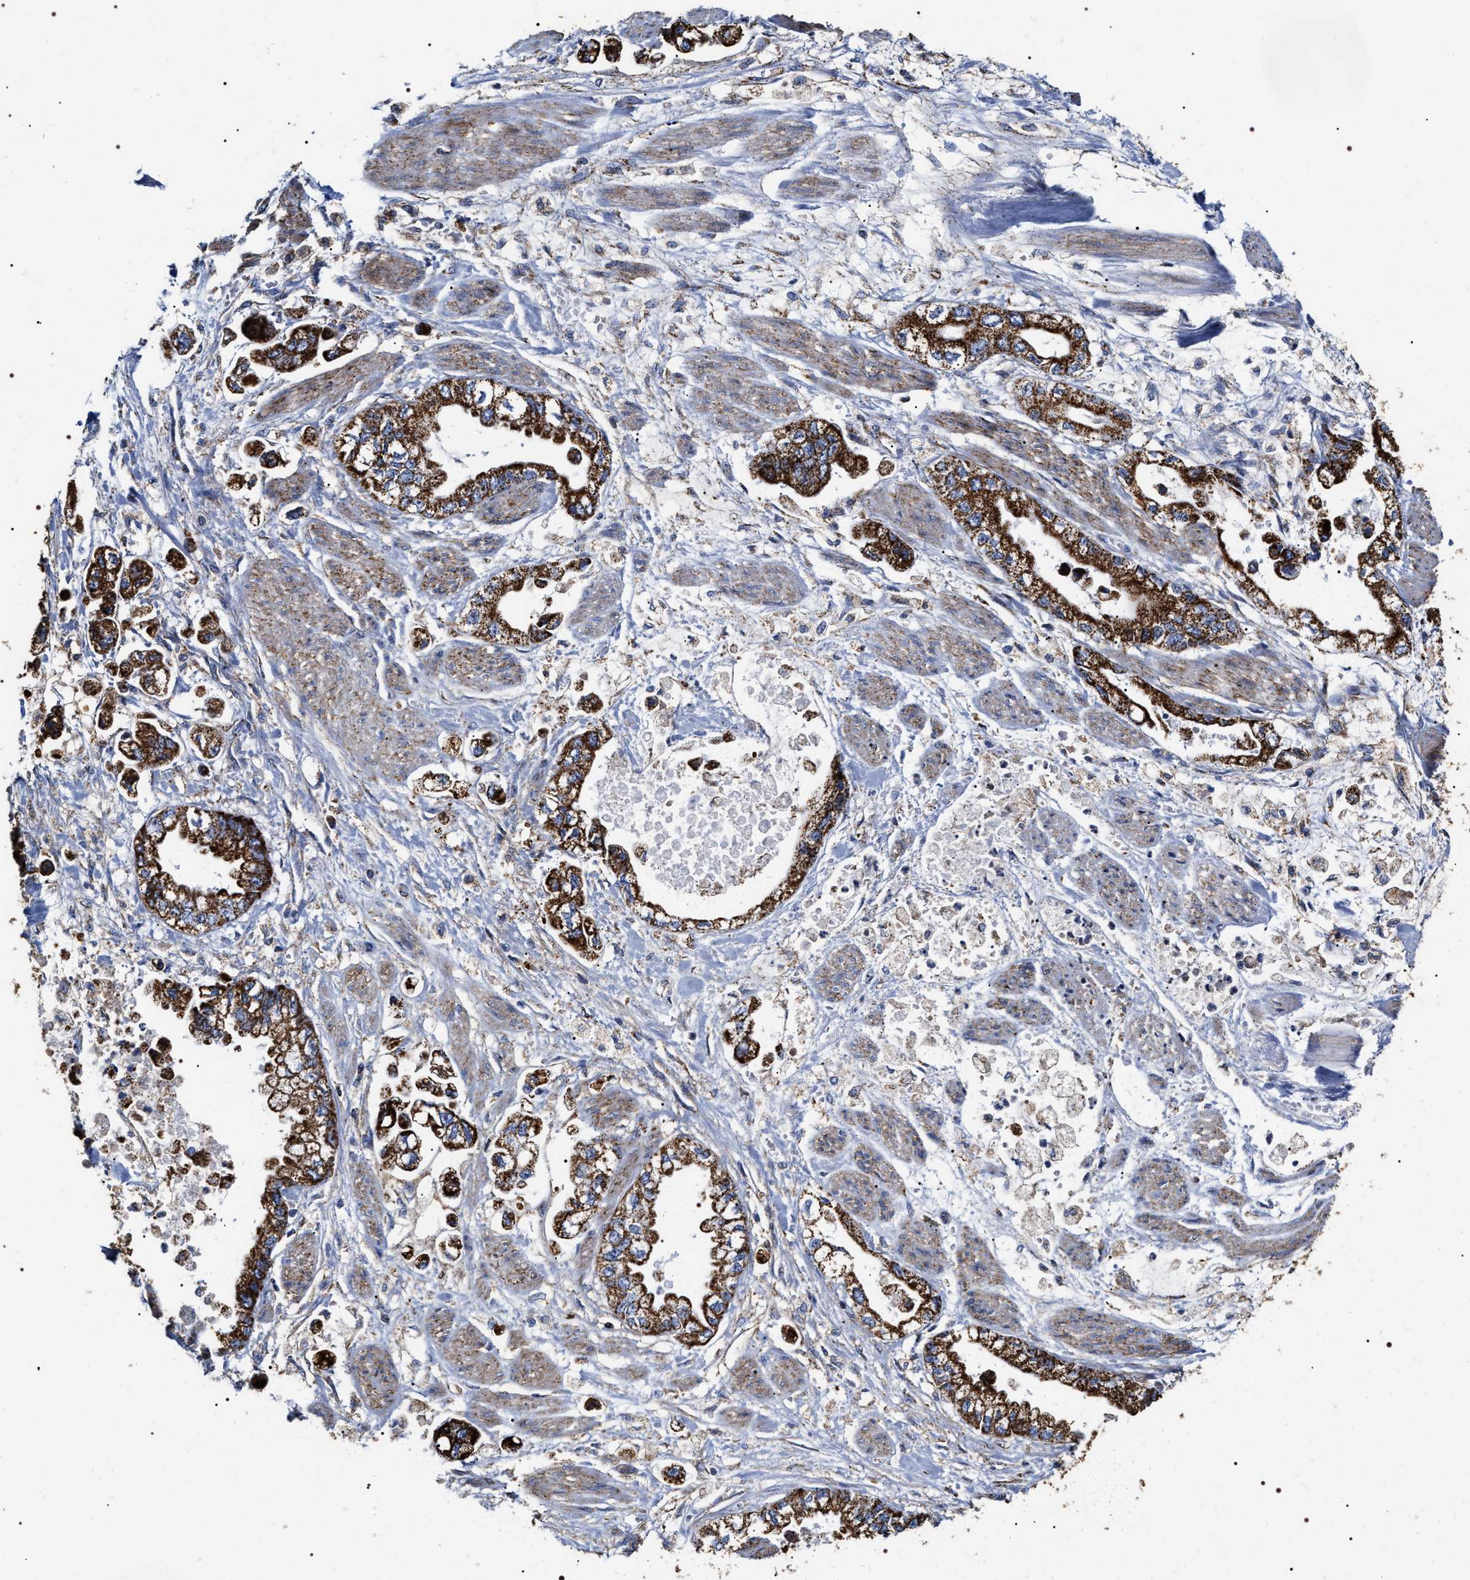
{"staining": {"intensity": "strong", "quantity": ">75%", "location": "cytoplasmic/membranous"}, "tissue": "stomach cancer", "cell_type": "Tumor cells", "image_type": "cancer", "snomed": [{"axis": "morphology", "description": "Normal tissue, NOS"}, {"axis": "morphology", "description": "Adenocarcinoma, NOS"}, {"axis": "topography", "description": "Stomach"}], "caption": "Human stomach cancer (adenocarcinoma) stained for a protein (brown) exhibits strong cytoplasmic/membranous positive expression in about >75% of tumor cells.", "gene": "COG5", "patient": {"sex": "male", "age": 62}}